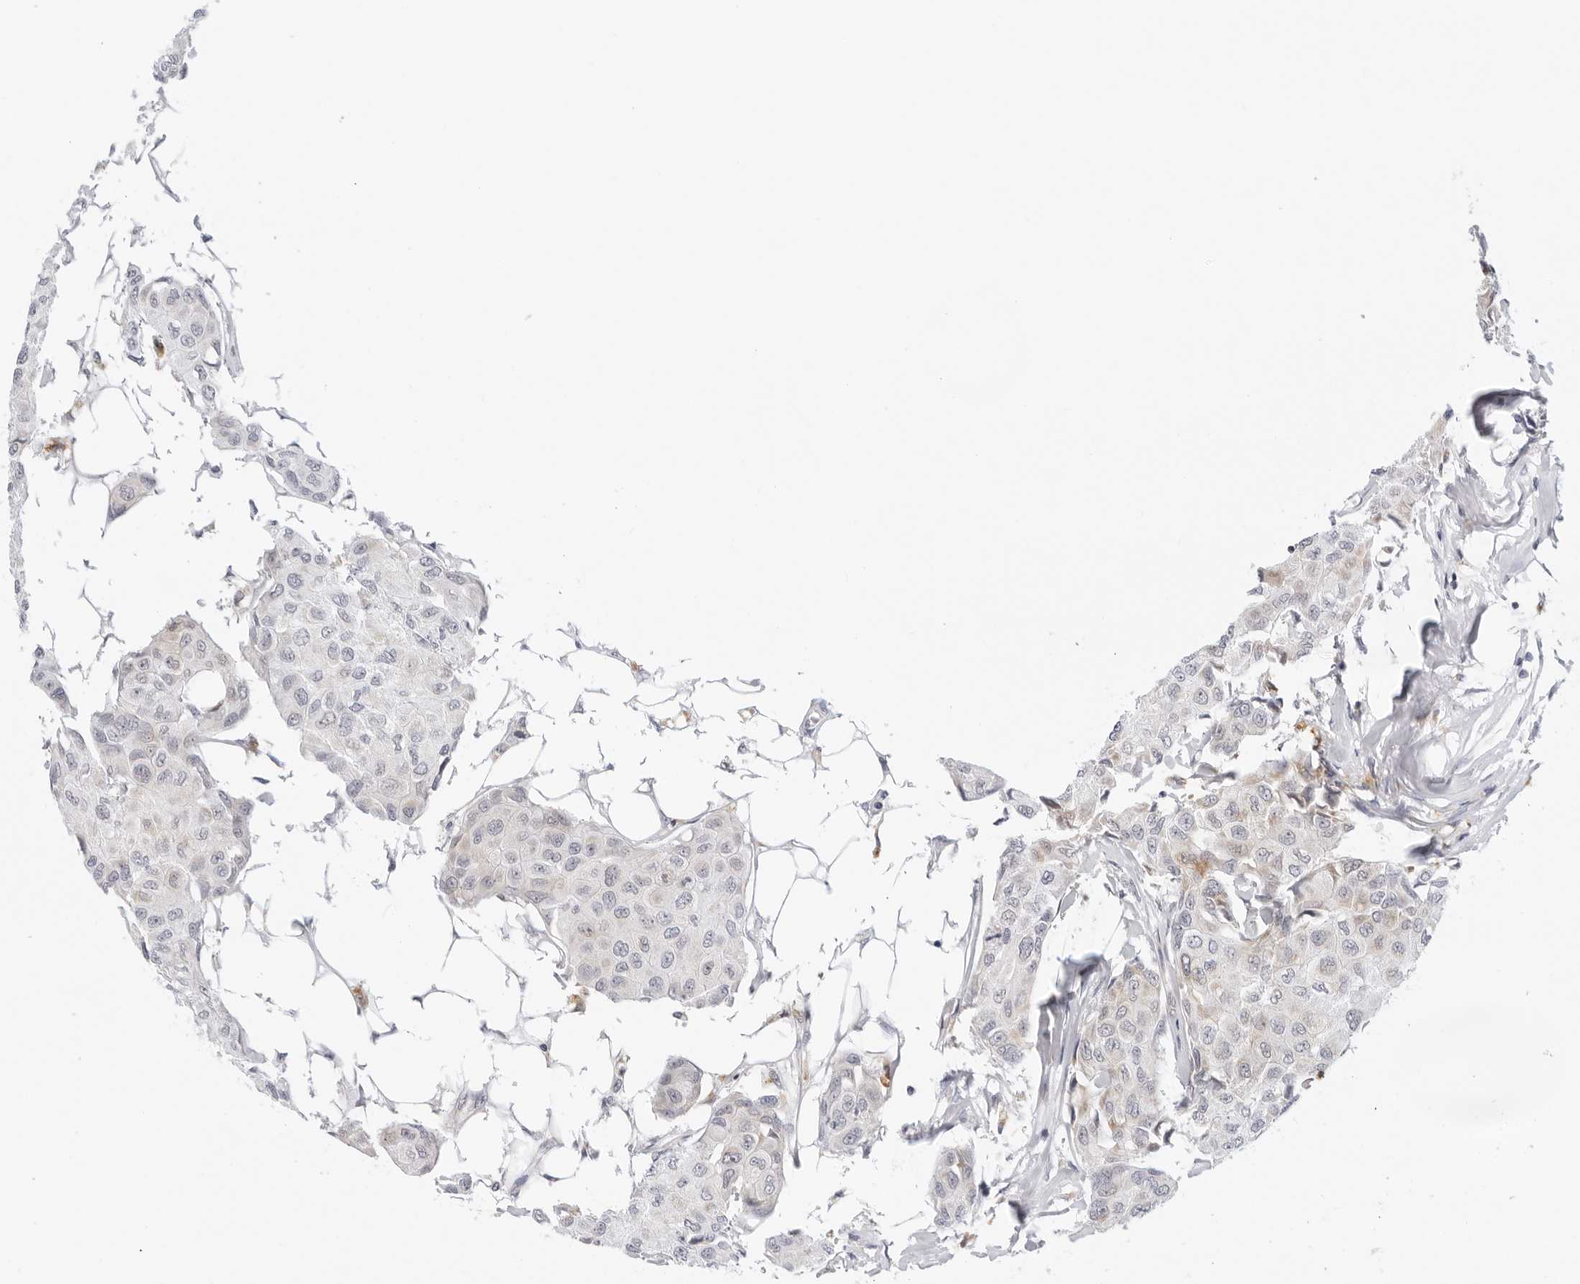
{"staining": {"intensity": "moderate", "quantity": "25%-75%", "location": "cytoplasmic/membranous"}, "tissue": "breast cancer", "cell_type": "Tumor cells", "image_type": "cancer", "snomed": [{"axis": "morphology", "description": "Duct carcinoma"}, {"axis": "topography", "description": "Breast"}], "caption": "DAB immunohistochemical staining of human breast cancer (infiltrating ductal carcinoma) displays moderate cytoplasmic/membranous protein expression in about 25%-75% of tumor cells.", "gene": "CIART", "patient": {"sex": "female", "age": 80}}